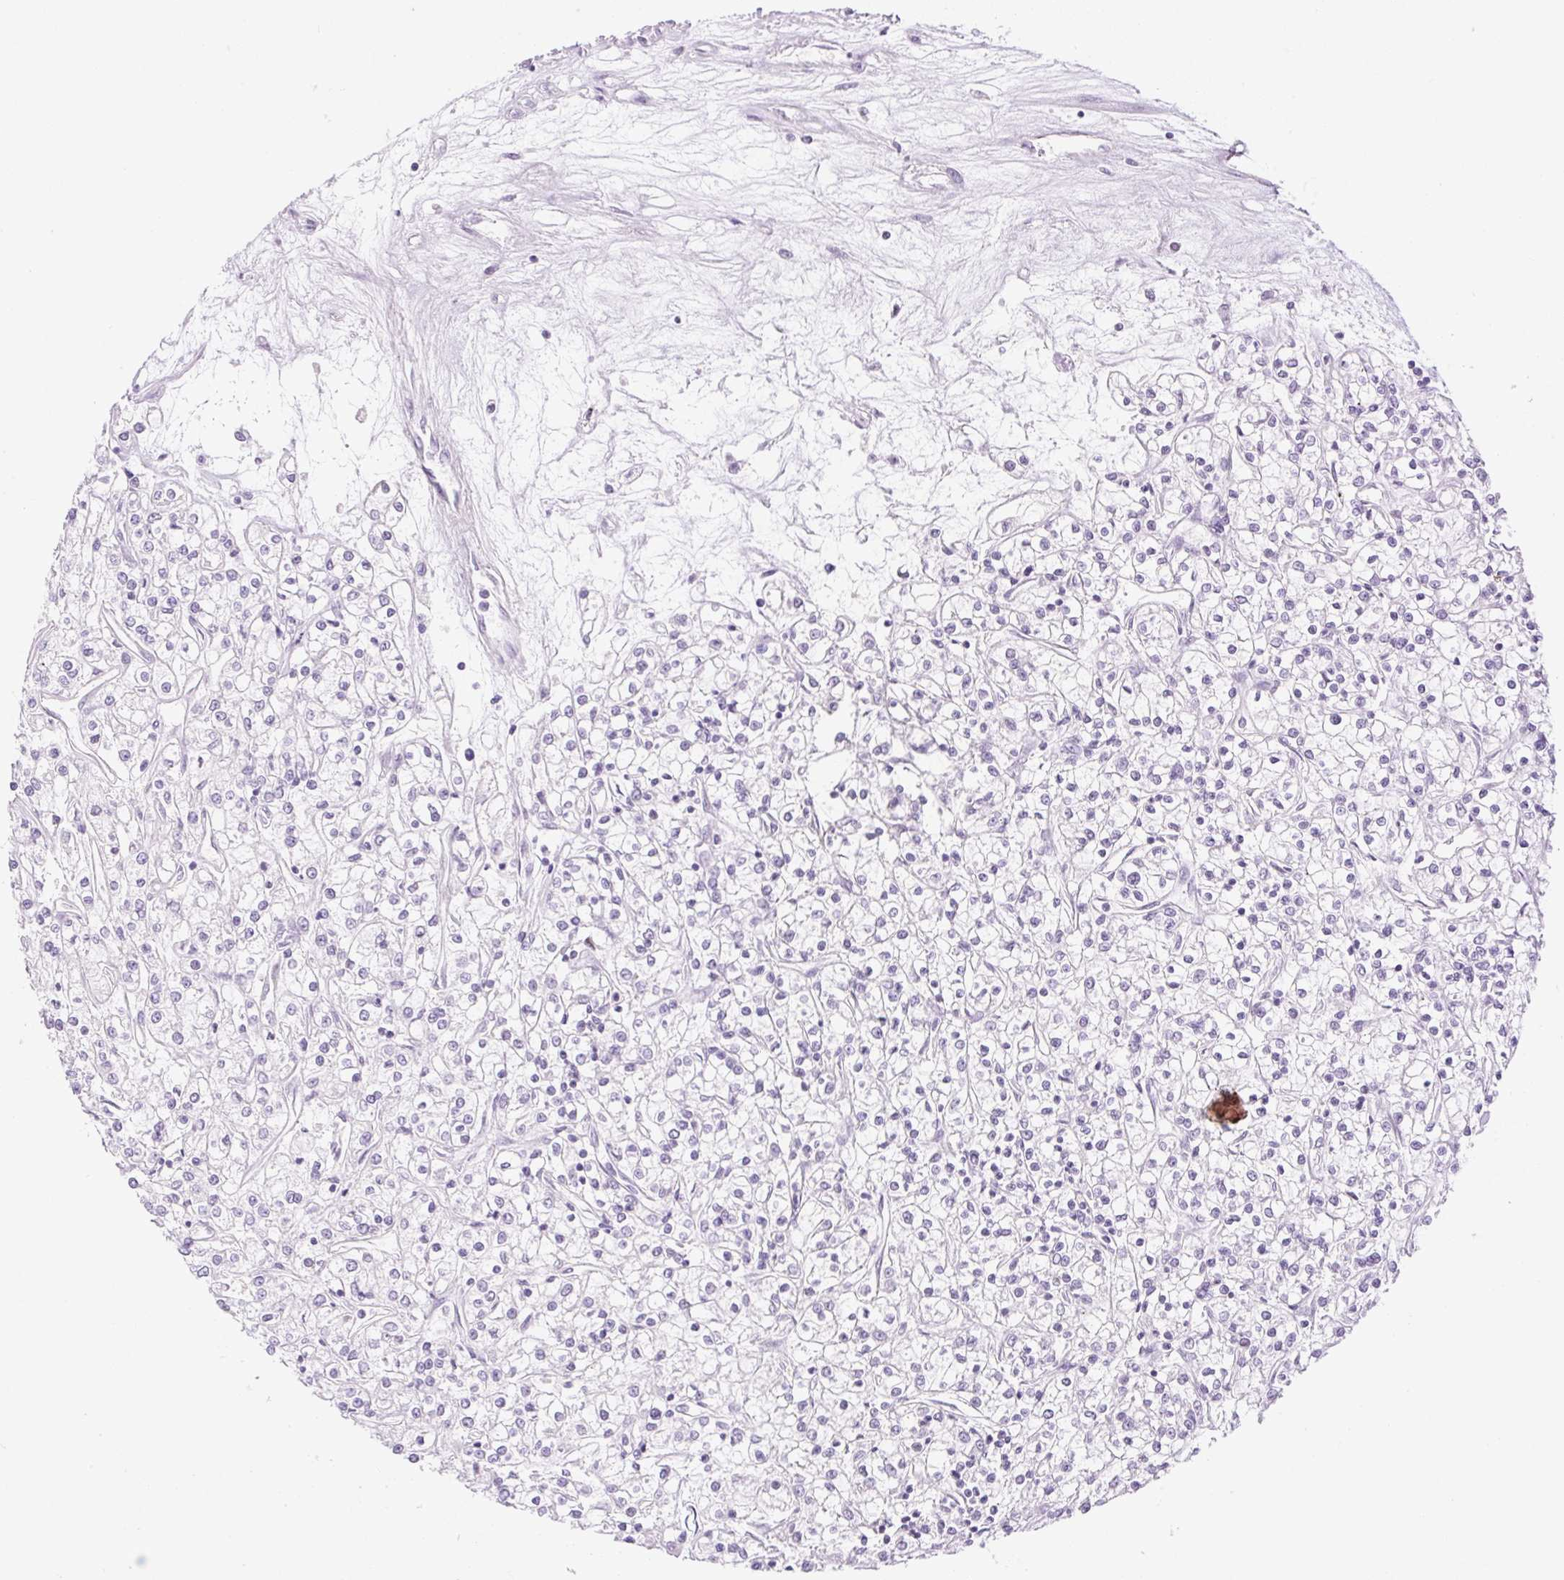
{"staining": {"intensity": "negative", "quantity": "none", "location": "none"}, "tissue": "renal cancer", "cell_type": "Tumor cells", "image_type": "cancer", "snomed": [{"axis": "morphology", "description": "Adenocarcinoma, NOS"}, {"axis": "topography", "description": "Kidney"}], "caption": "A high-resolution histopathology image shows immunohistochemistry (IHC) staining of adenocarcinoma (renal), which reveals no significant positivity in tumor cells.", "gene": "SP140L", "patient": {"sex": "female", "age": 59}}